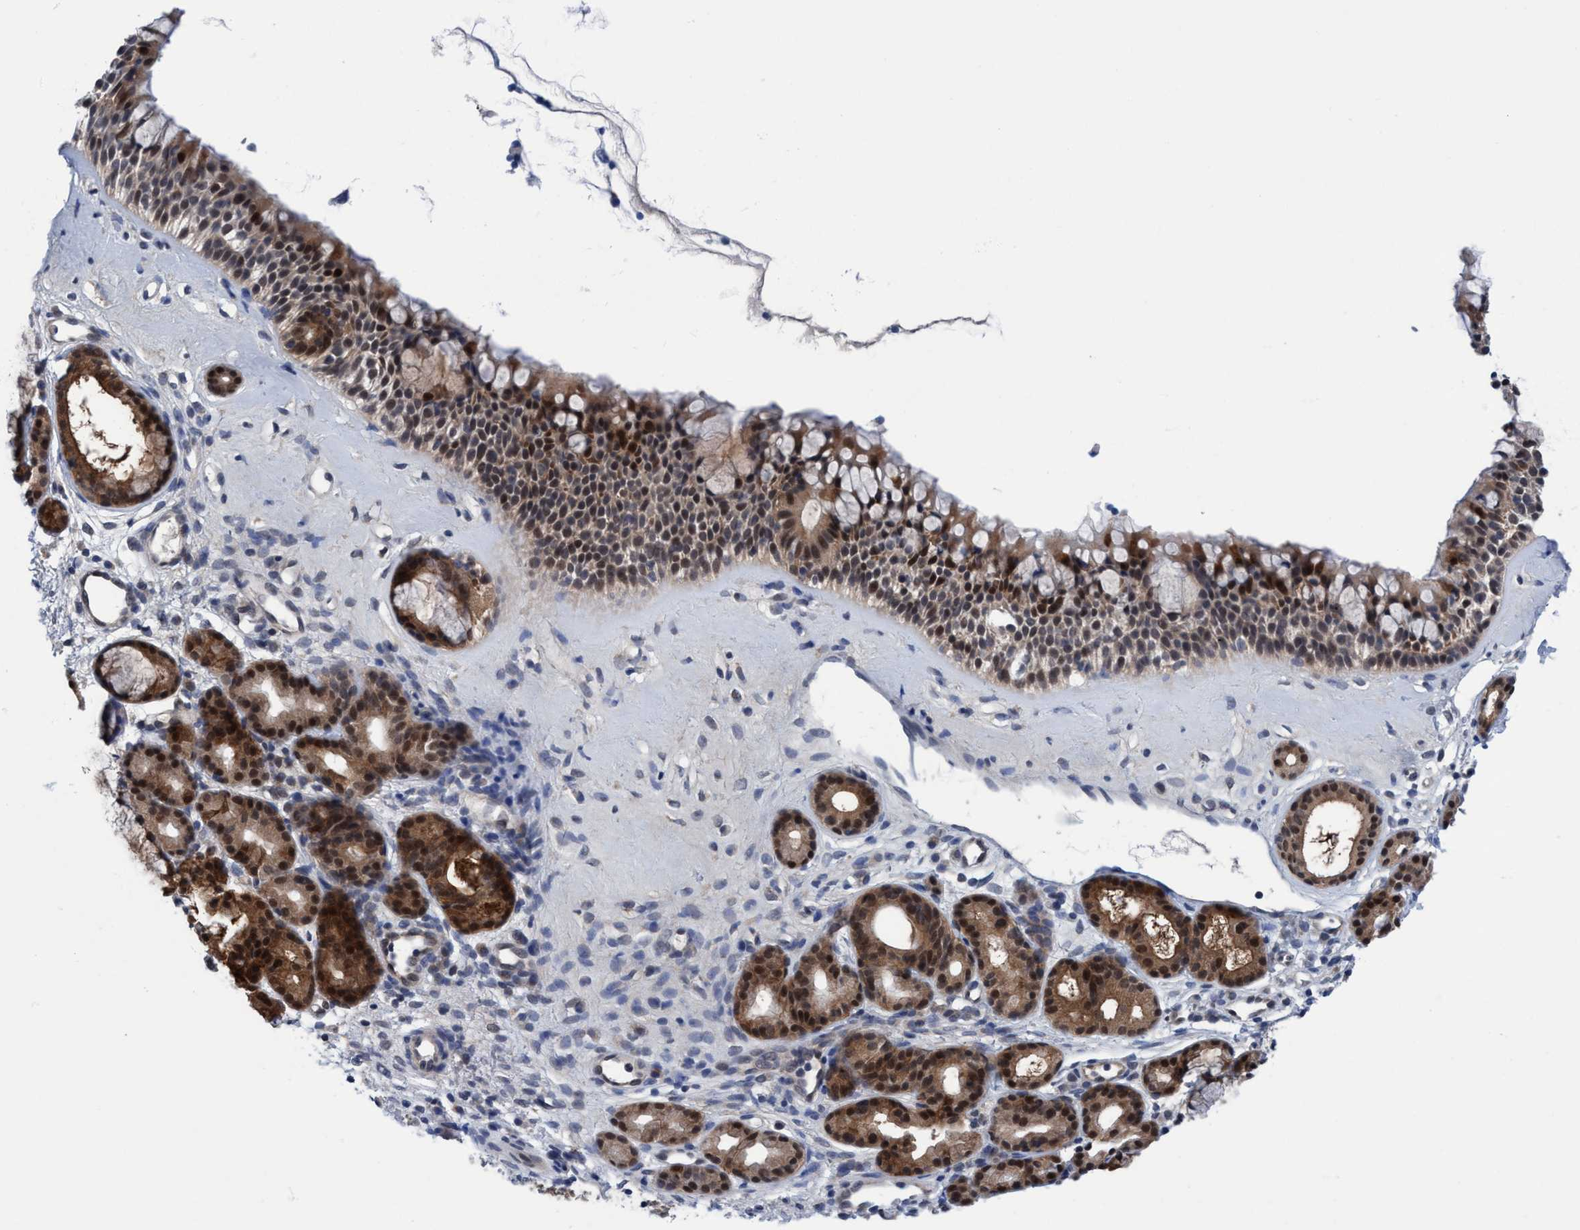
{"staining": {"intensity": "moderate", "quantity": ">75%", "location": "cytoplasmic/membranous,nuclear"}, "tissue": "nasopharynx", "cell_type": "Respiratory epithelial cells", "image_type": "normal", "snomed": [{"axis": "morphology", "description": "Normal tissue, NOS"}, {"axis": "topography", "description": "Nasopharynx"}], "caption": "IHC photomicrograph of unremarkable nasopharynx stained for a protein (brown), which displays medium levels of moderate cytoplasmic/membranous,nuclear positivity in approximately >75% of respiratory epithelial cells.", "gene": "GLOD4", "patient": {"sex": "female", "age": 42}}